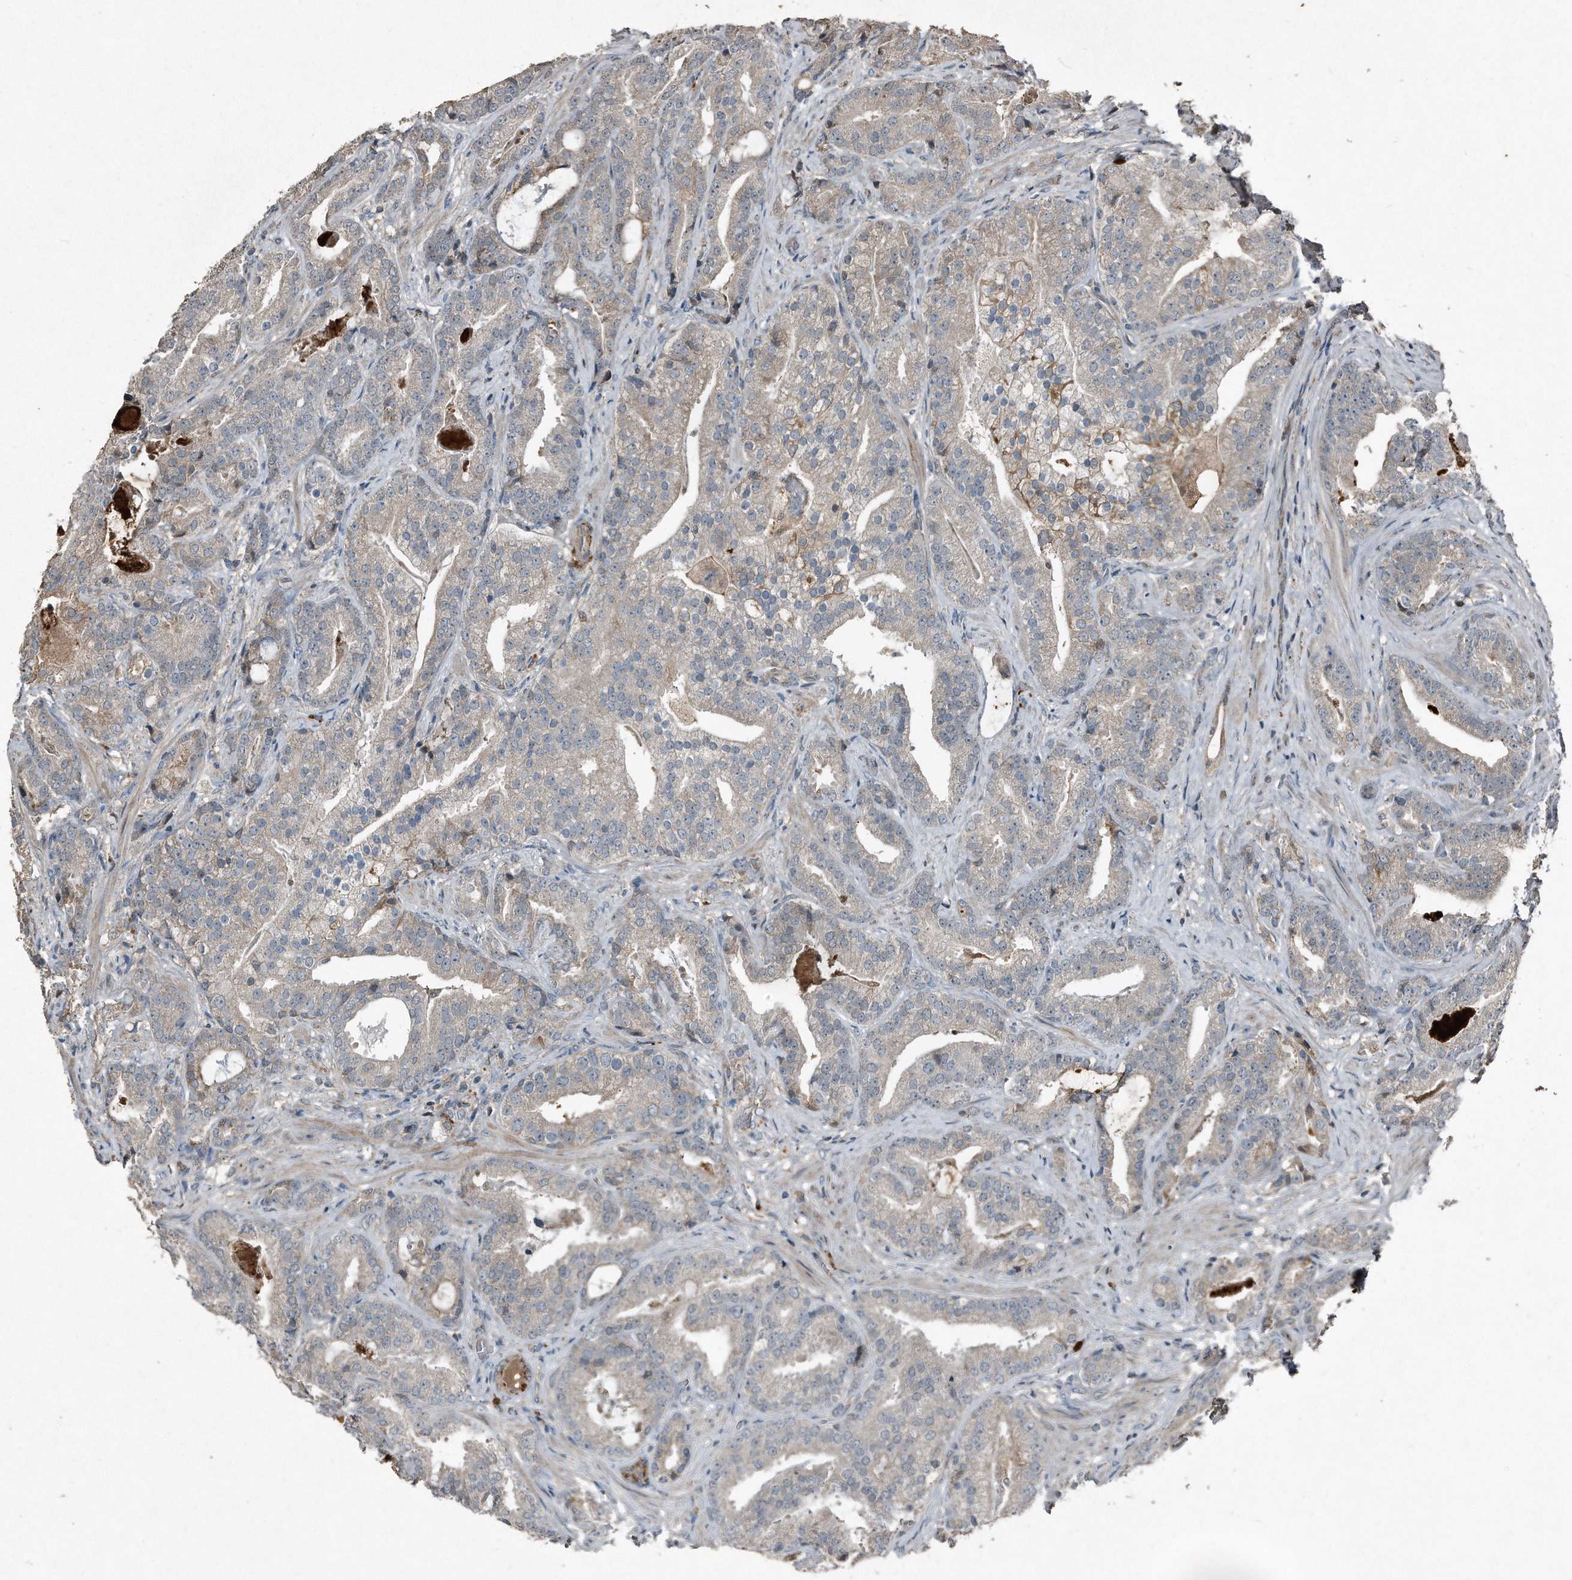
{"staining": {"intensity": "negative", "quantity": "none", "location": "none"}, "tissue": "prostate cancer", "cell_type": "Tumor cells", "image_type": "cancer", "snomed": [{"axis": "morphology", "description": "Adenocarcinoma, Low grade"}, {"axis": "topography", "description": "Prostate"}], "caption": "Micrograph shows no significant protein expression in tumor cells of adenocarcinoma (low-grade) (prostate).", "gene": "C9", "patient": {"sex": "male", "age": 67}}